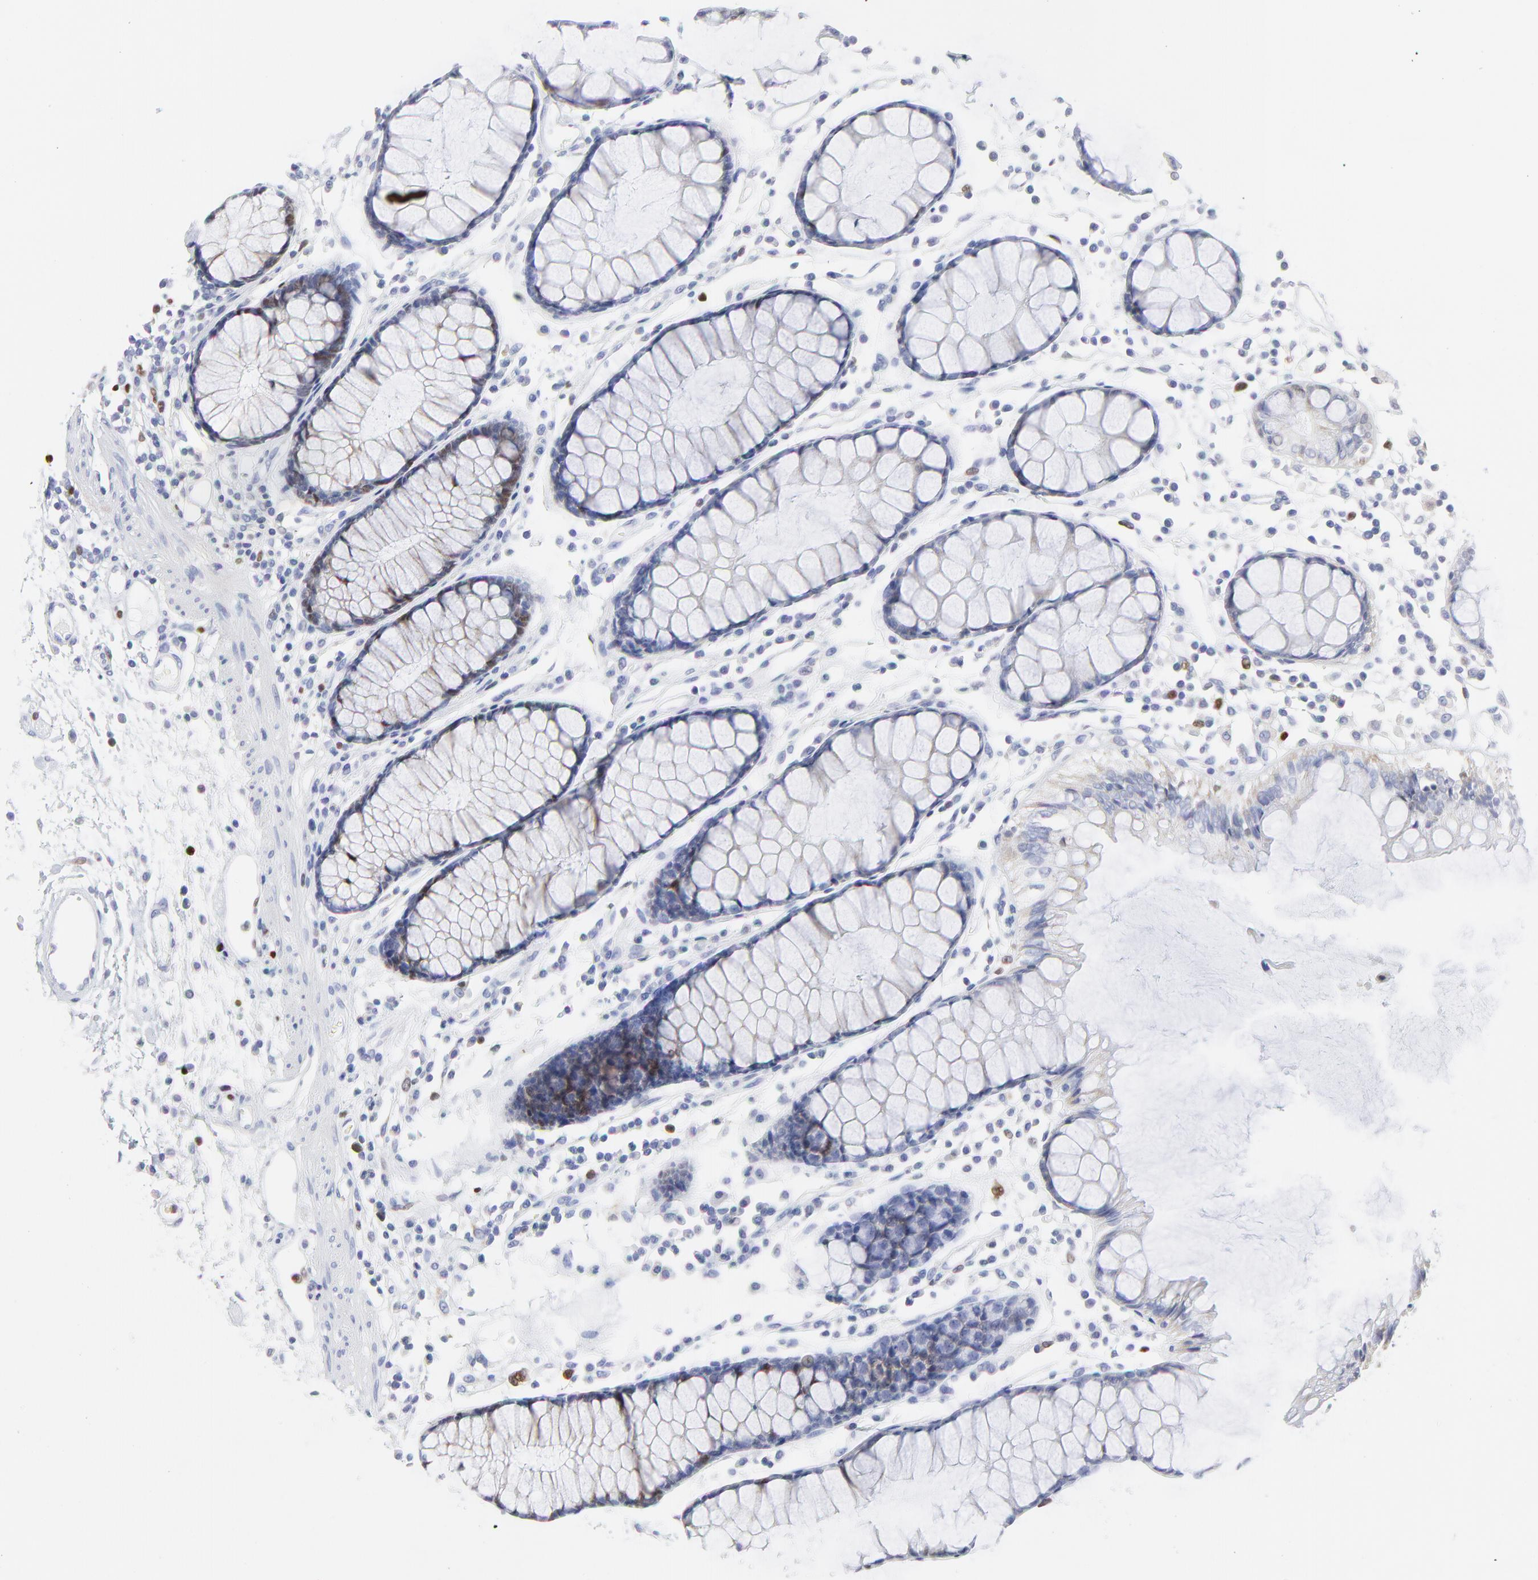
{"staining": {"intensity": "negative", "quantity": "none", "location": "none"}, "tissue": "colon", "cell_type": "Endothelial cells", "image_type": "normal", "snomed": [{"axis": "morphology", "description": "Normal tissue, NOS"}, {"axis": "topography", "description": "Colon"}], "caption": "The IHC micrograph has no significant positivity in endothelial cells of colon. The staining was performed using DAB (3,3'-diaminobenzidine) to visualize the protein expression in brown, while the nuclei were stained in blue with hematoxylin (Magnification: 20x).", "gene": "NCAPH", "patient": {"sex": "female", "age": 78}}